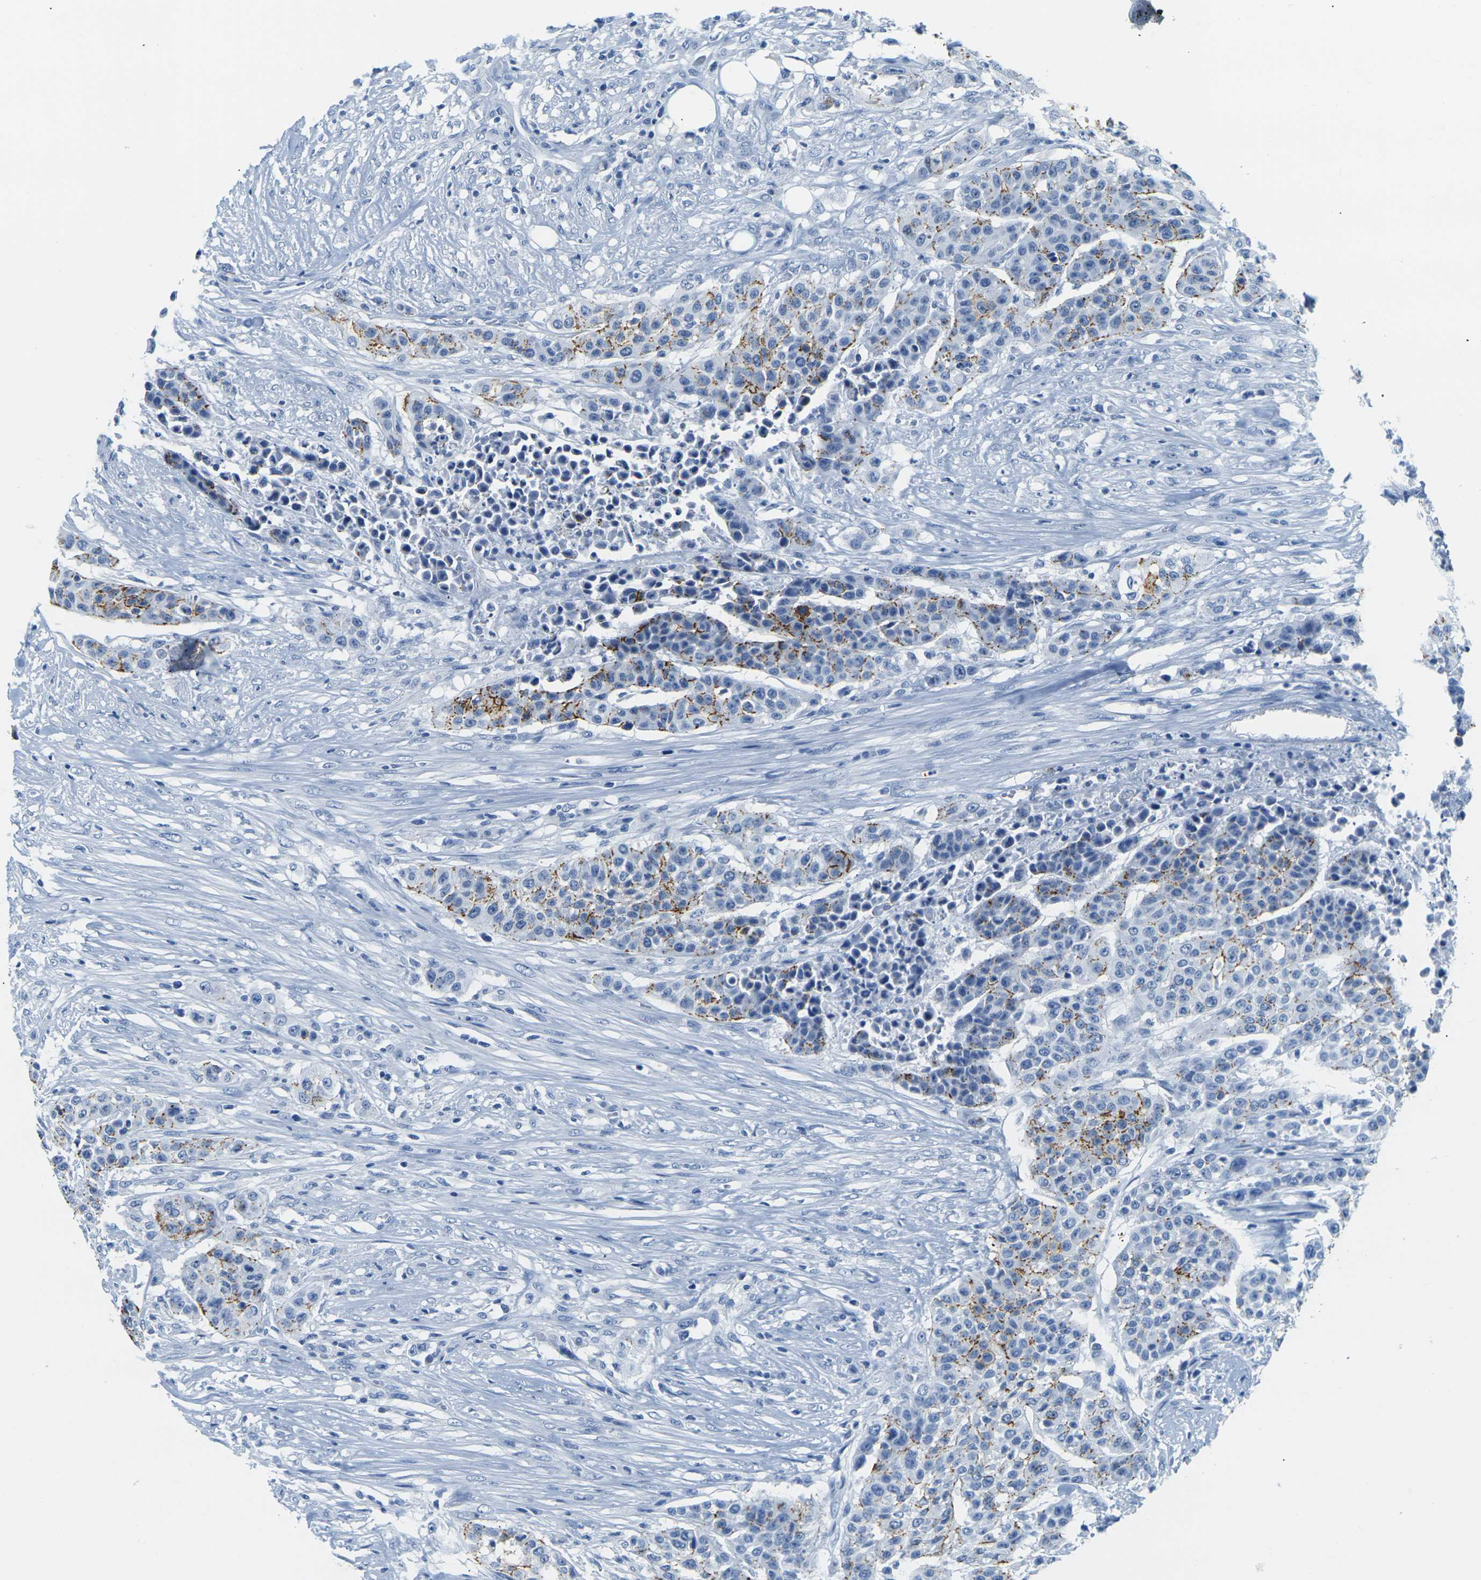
{"staining": {"intensity": "strong", "quantity": "25%-75%", "location": "cytoplasmic/membranous"}, "tissue": "urothelial cancer", "cell_type": "Tumor cells", "image_type": "cancer", "snomed": [{"axis": "morphology", "description": "Urothelial carcinoma, High grade"}, {"axis": "topography", "description": "Urinary bladder"}], "caption": "A histopathology image showing strong cytoplasmic/membranous expression in about 25%-75% of tumor cells in urothelial carcinoma (high-grade), as visualized by brown immunohistochemical staining.", "gene": "CLDN7", "patient": {"sex": "male", "age": 74}}